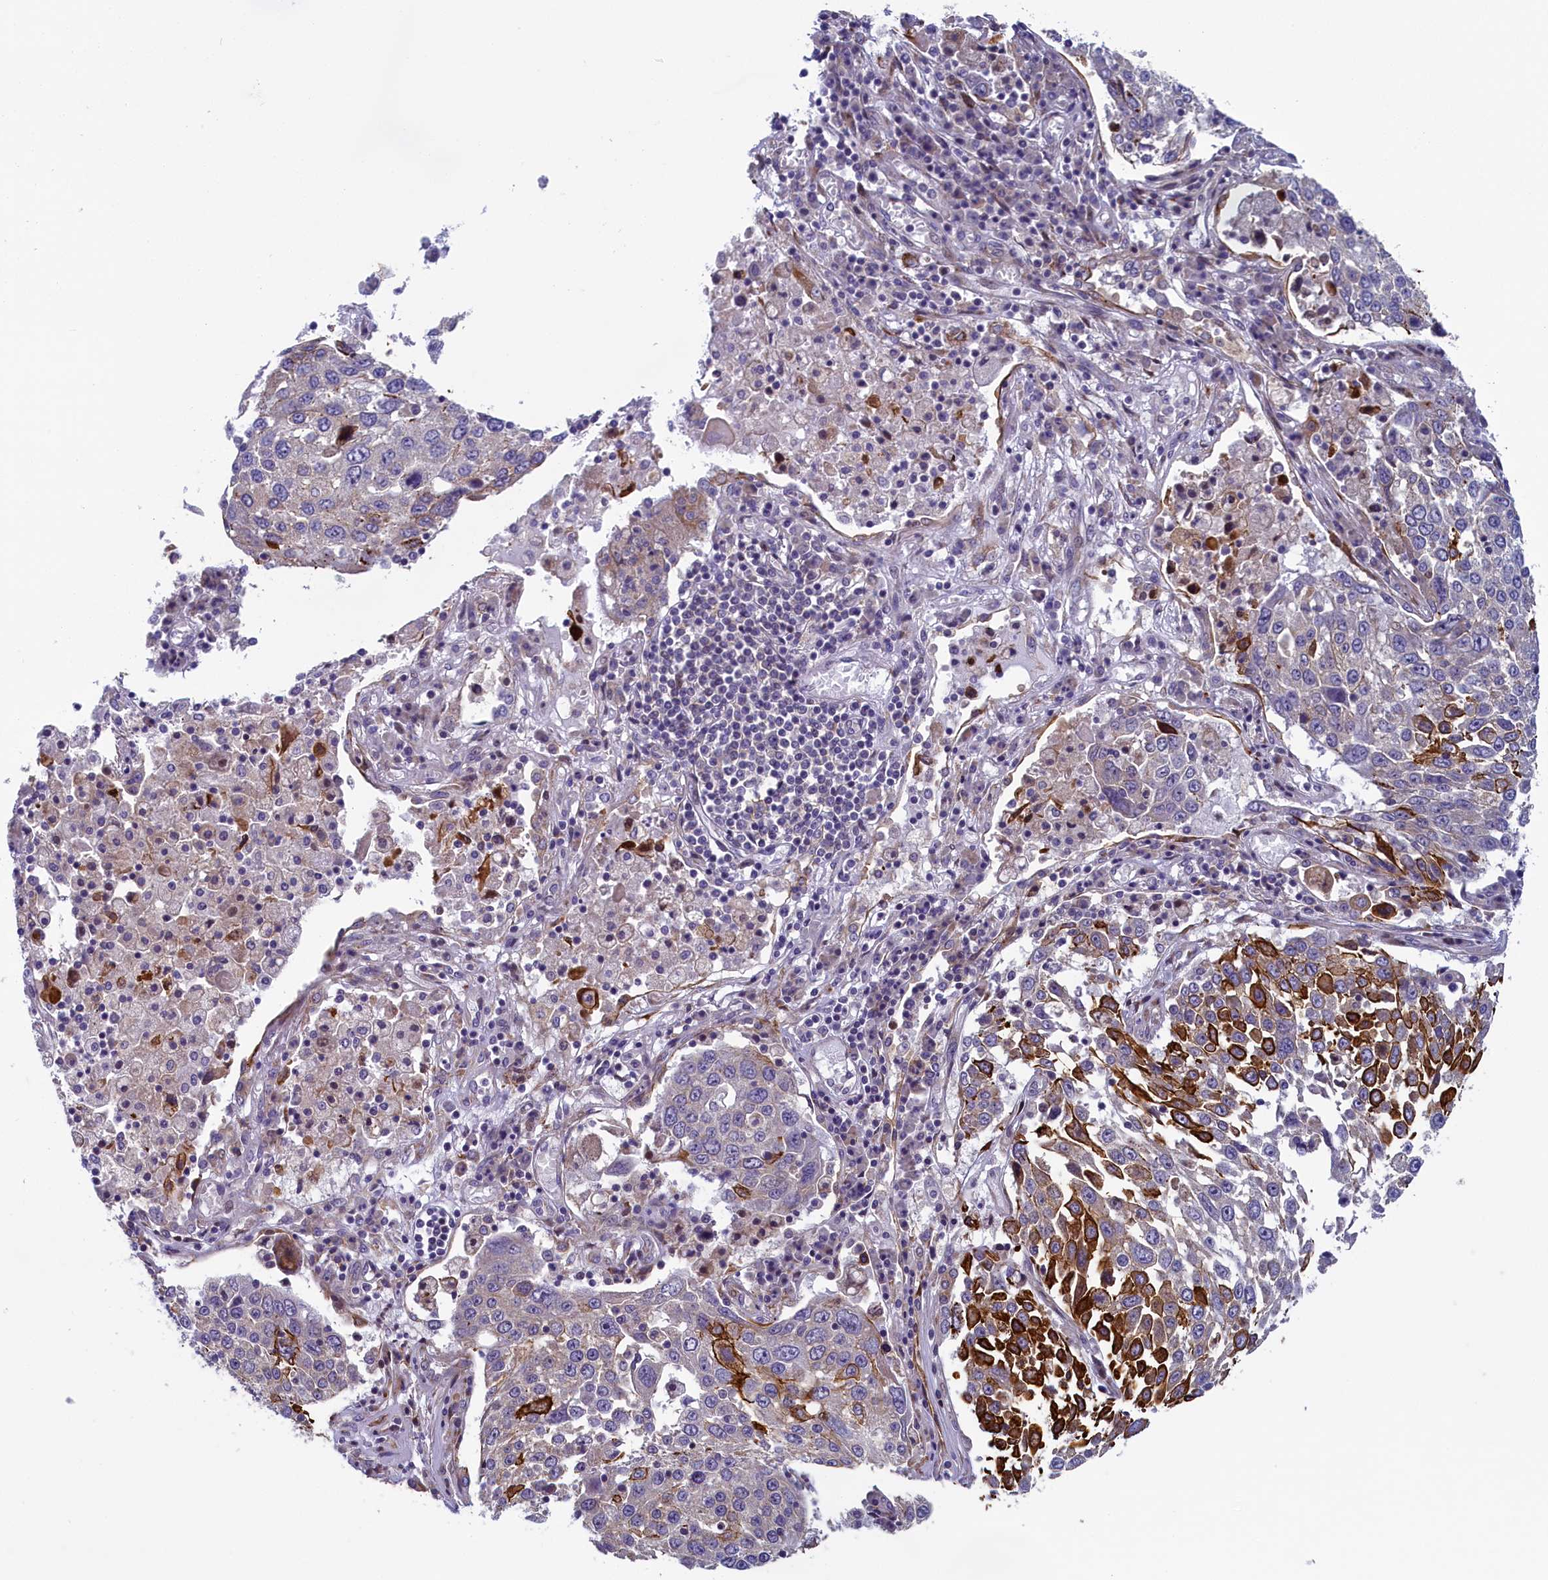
{"staining": {"intensity": "strong", "quantity": "<25%", "location": "cytoplasmic/membranous"}, "tissue": "lung cancer", "cell_type": "Tumor cells", "image_type": "cancer", "snomed": [{"axis": "morphology", "description": "Squamous cell carcinoma, NOS"}, {"axis": "topography", "description": "Lung"}], "caption": "Lung cancer (squamous cell carcinoma) stained with a protein marker reveals strong staining in tumor cells.", "gene": "ANKRD39", "patient": {"sex": "male", "age": 65}}